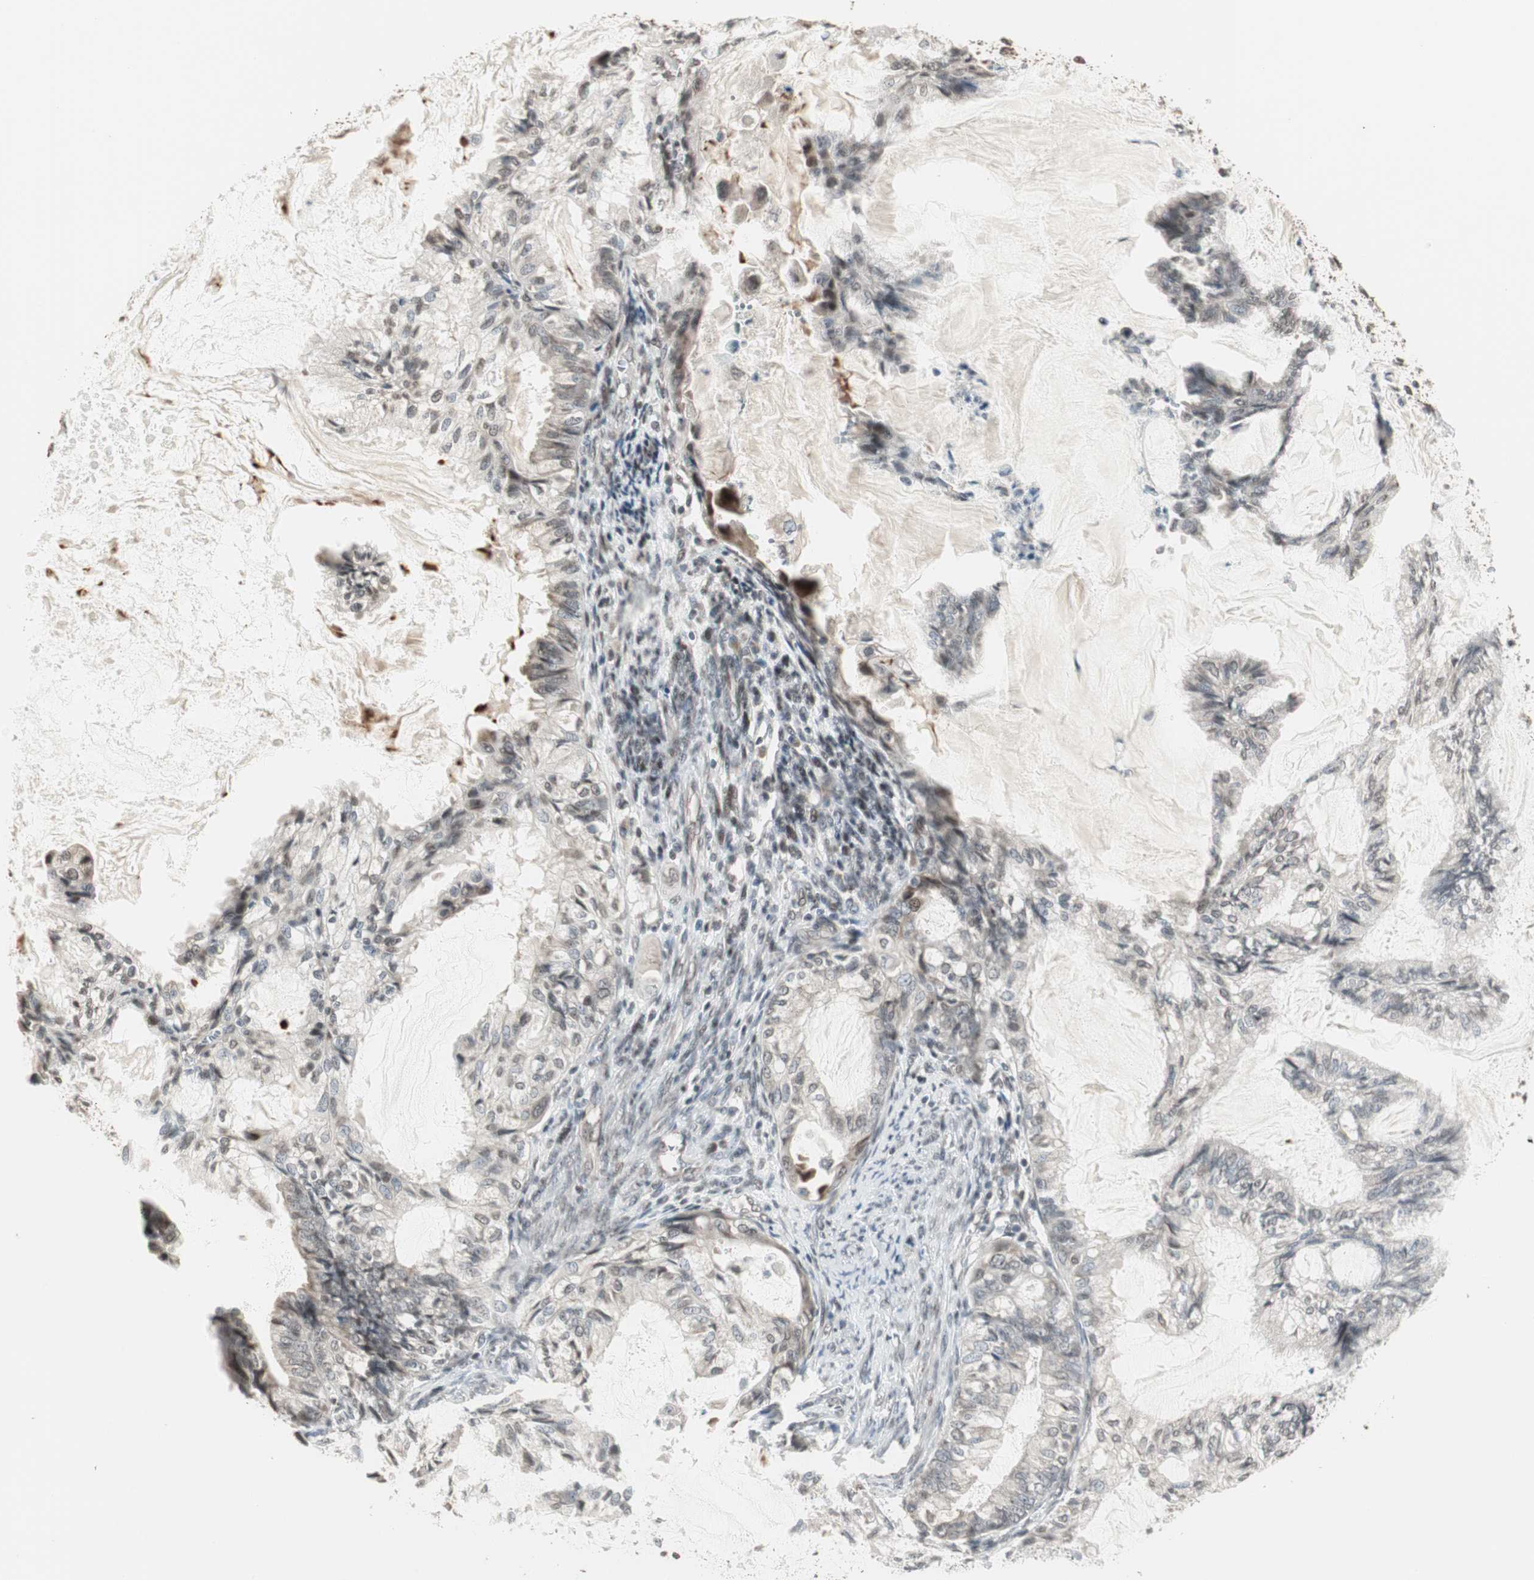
{"staining": {"intensity": "weak", "quantity": "25%-75%", "location": "cytoplasmic/membranous,nuclear"}, "tissue": "cervical cancer", "cell_type": "Tumor cells", "image_type": "cancer", "snomed": [{"axis": "morphology", "description": "Normal tissue, NOS"}, {"axis": "morphology", "description": "Adenocarcinoma, NOS"}, {"axis": "topography", "description": "Cervix"}, {"axis": "topography", "description": "Endometrium"}], "caption": "Cervical cancer (adenocarcinoma) stained with a brown dye reveals weak cytoplasmic/membranous and nuclear positive expression in about 25%-75% of tumor cells.", "gene": "CBLC", "patient": {"sex": "female", "age": 86}}